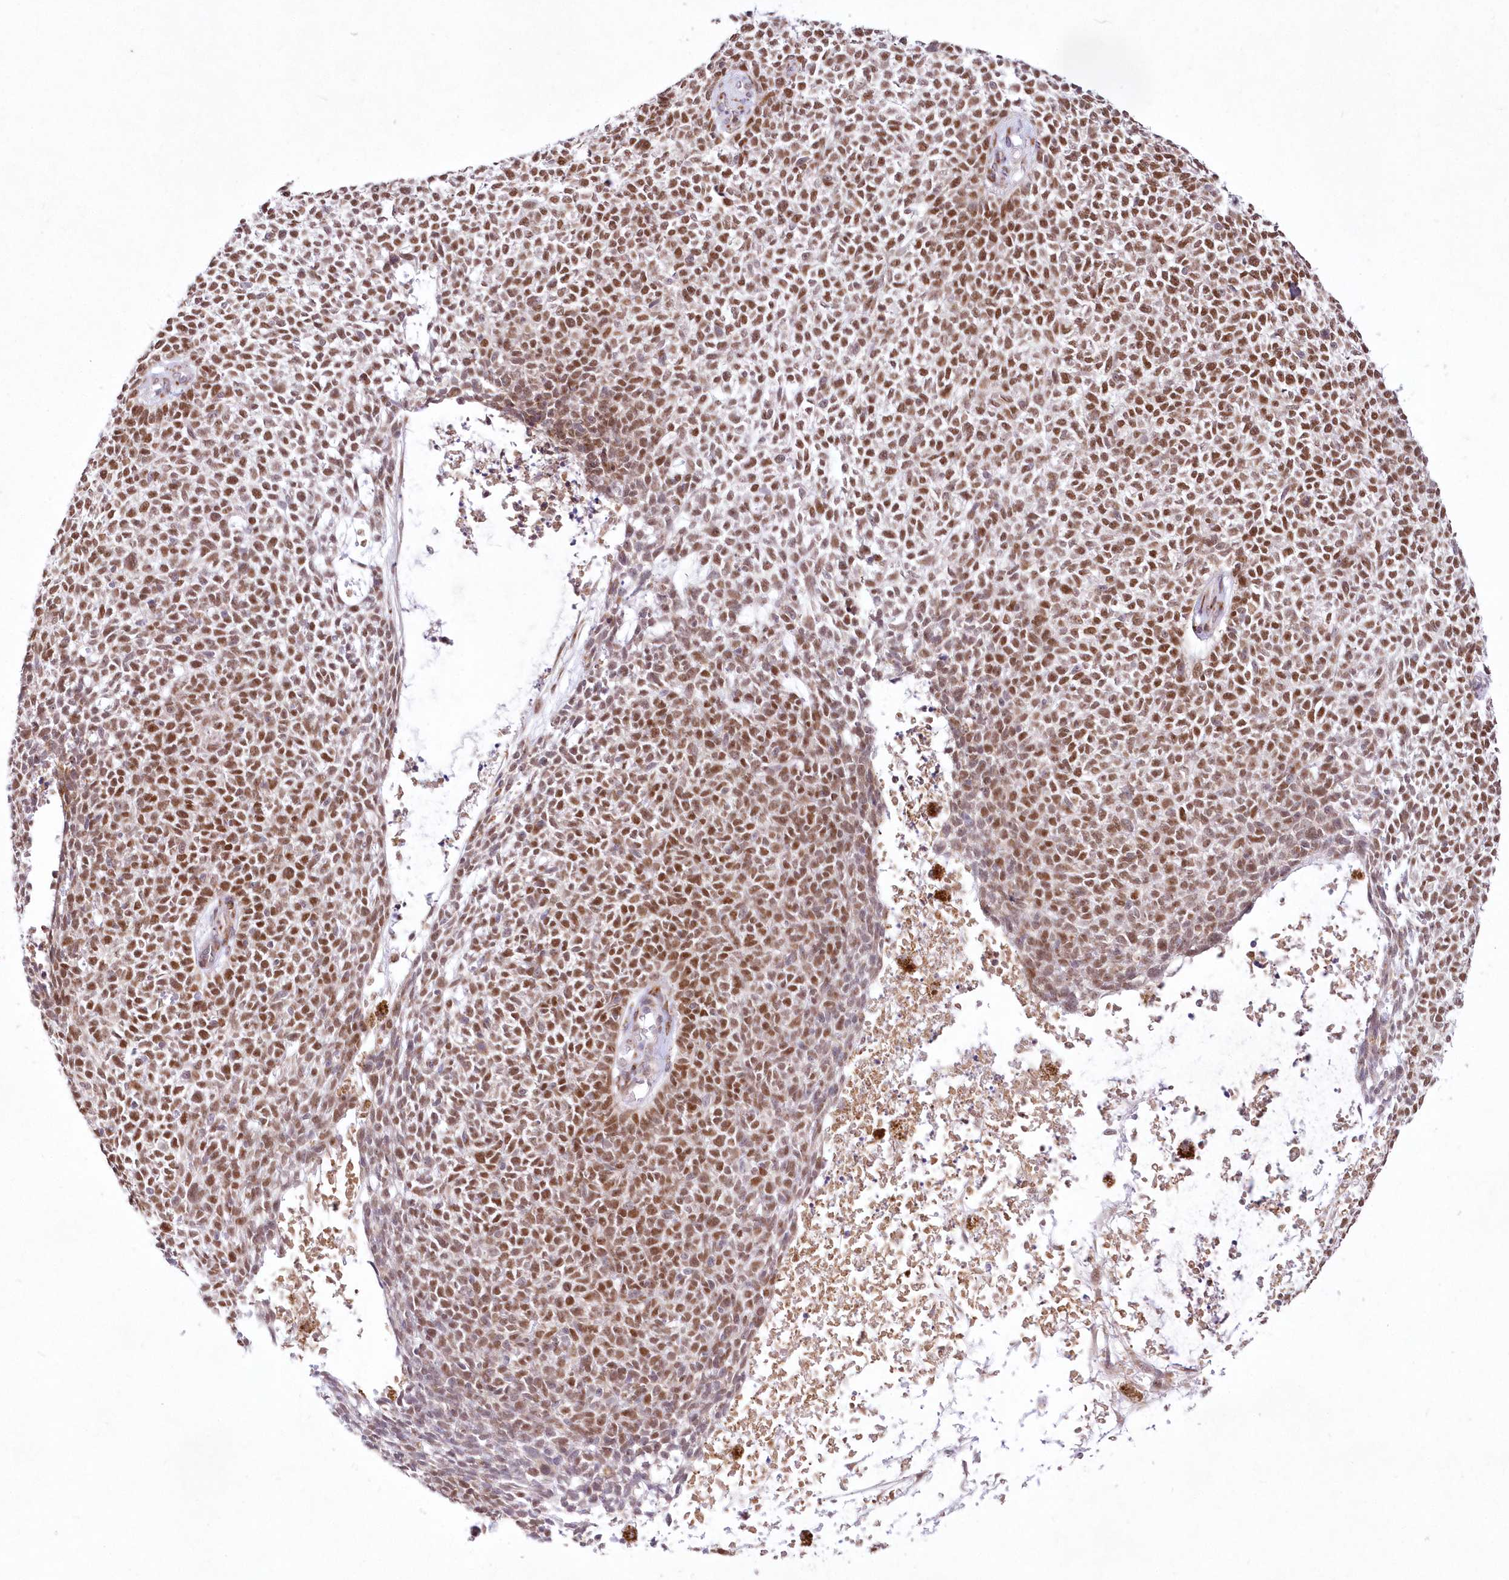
{"staining": {"intensity": "moderate", "quantity": ">75%", "location": "nuclear"}, "tissue": "skin cancer", "cell_type": "Tumor cells", "image_type": "cancer", "snomed": [{"axis": "morphology", "description": "Basal cell carcinoma"}, {"axis": "topography", "description": "Skin"}], "caption": "Approximately >75% of tumor cells in human skin basal cell carcinoma display moderate nuclear protein staining as visualized by brown immunohistochemical staining.", "gene": "LDB1", "patient": {"sex": "female", "age": 84}}